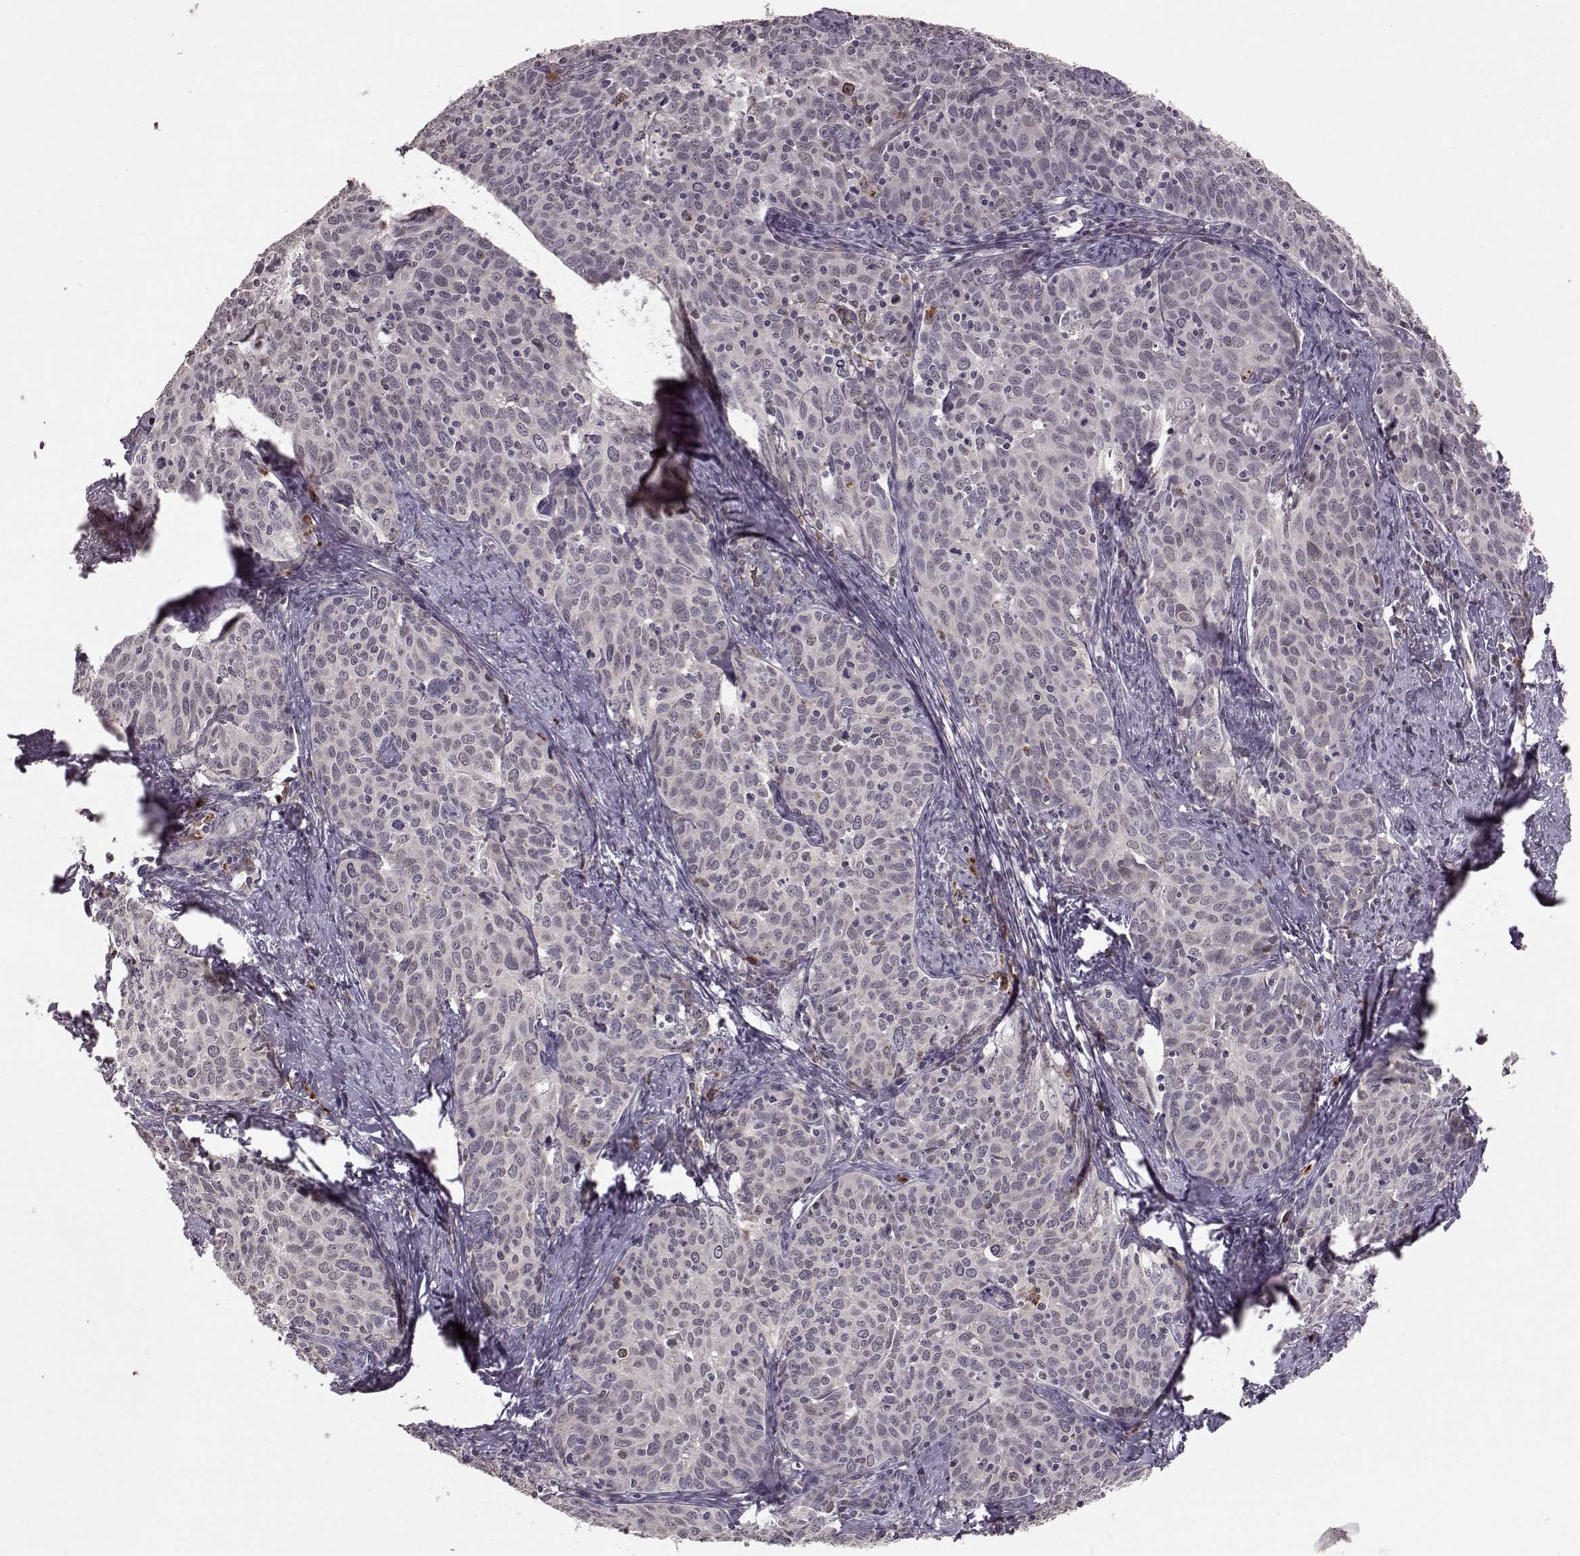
{"staining": {"intensity": "weak", "quantity": "<25%", "location": "cytoplasmic/membranous"}, "tissue": "cervical cancer", "cell_type": "Tumor cells", "image_type": "cancer", "snomed": [{"axis": "morphology", "description": "Squamous cell carcinoma, NOS"}, {"axis": "topography", "description": "Cervix"}], "caption": "Tumor cells show no significant protein positivity in cervical cancer.", "gene": "ELOVL5", "patient": {"sex": "female", "age": 62}}